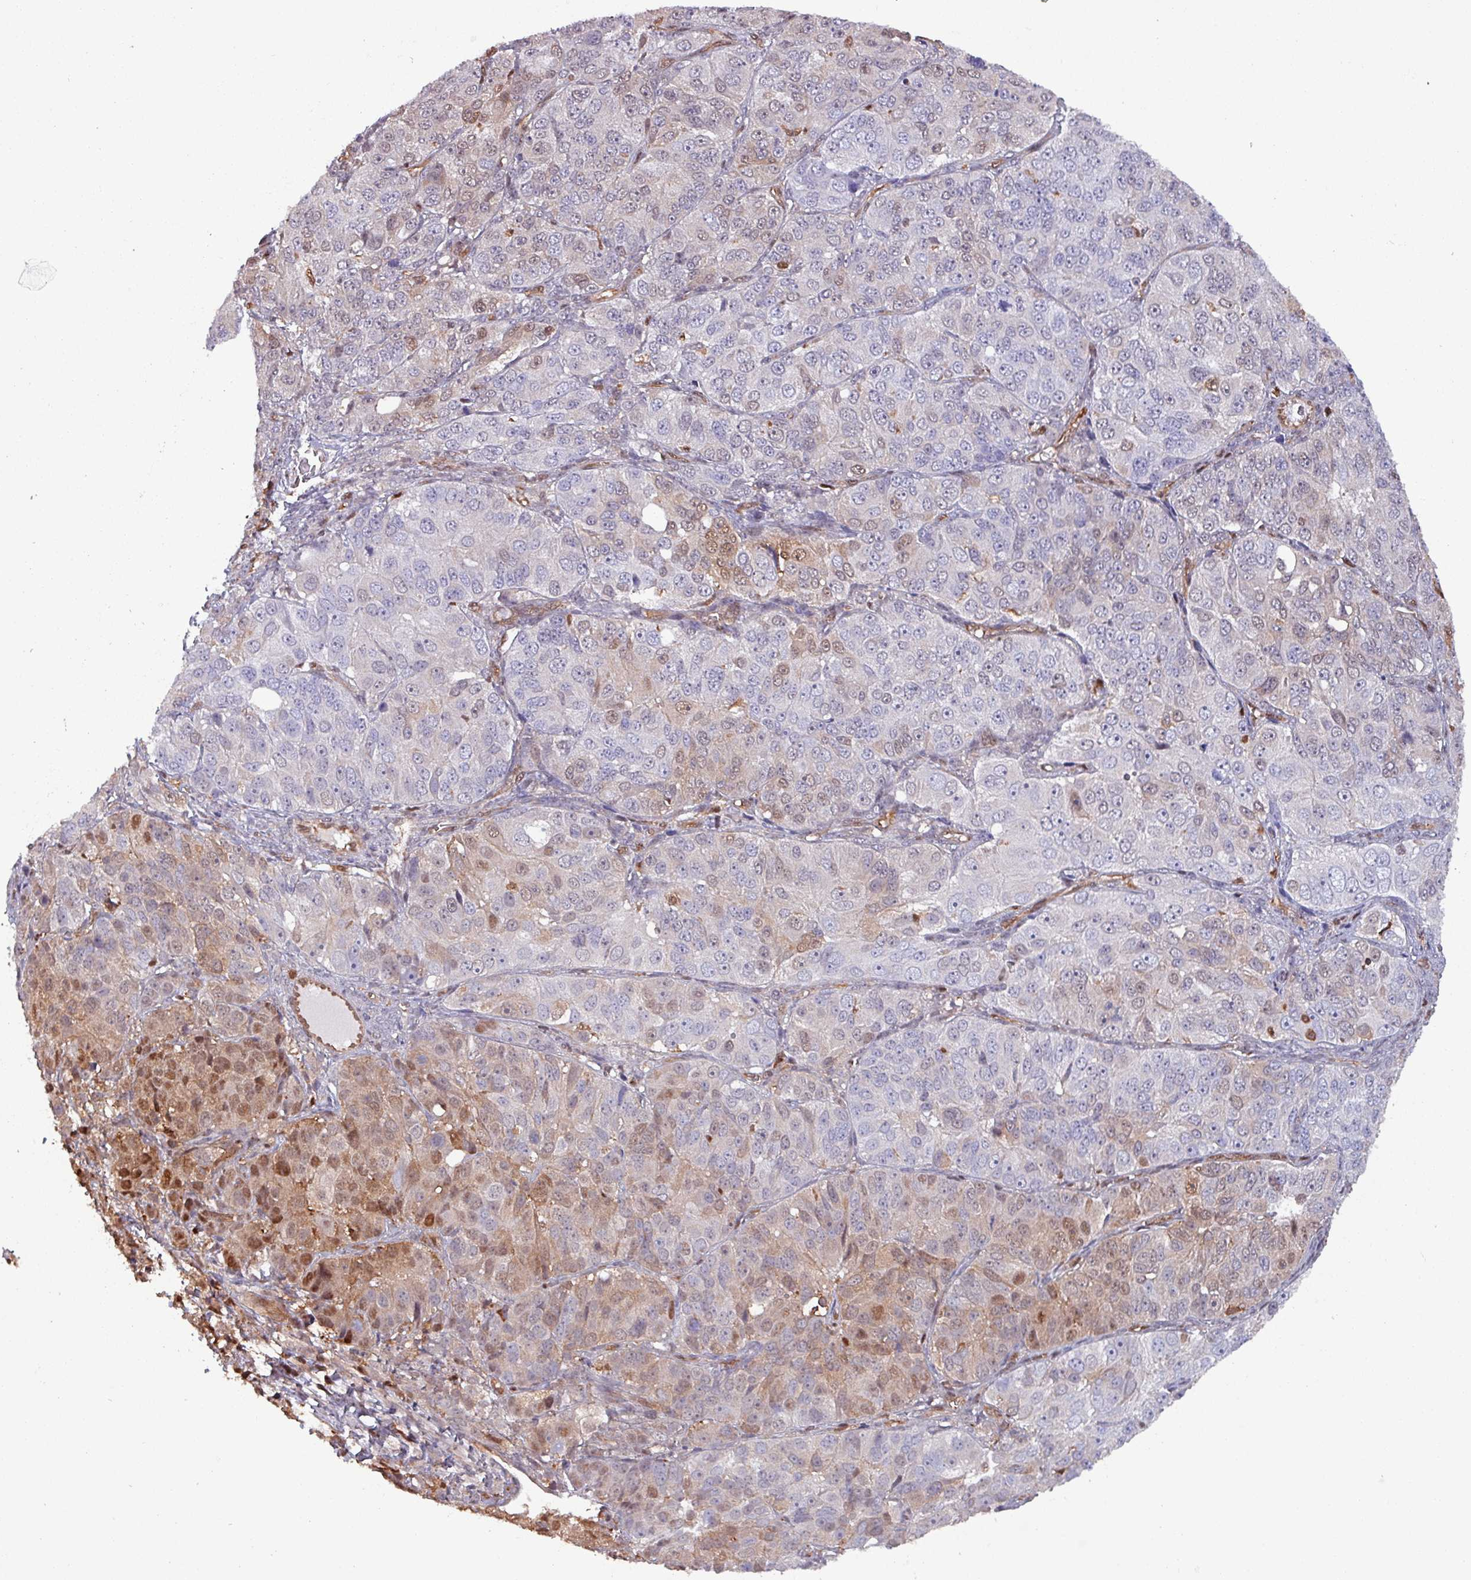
{"staining": {"intensity": "moderate", "quantity": "25%-75%", "location": "cytoplasmic/membranous,nuclear"}, "tissue": "ovarian cancer", "cell_type": "Tumor cells", "image_type": "cancer", "snomed": [{"axis": "morphology", "description": "Carcinoma, endometroid"}, {"axis": "topography", "description": "Ovary"}], "caption": "Immunohistochemistry (DAB) staining of human ovarian cancer shows moderate cytoplasmic/membranous and nuclear protein expression in approximately 25%-75% of tumor cells.", "gene": "PSMB8", "patient": {"sex": "female", "age": 51}}